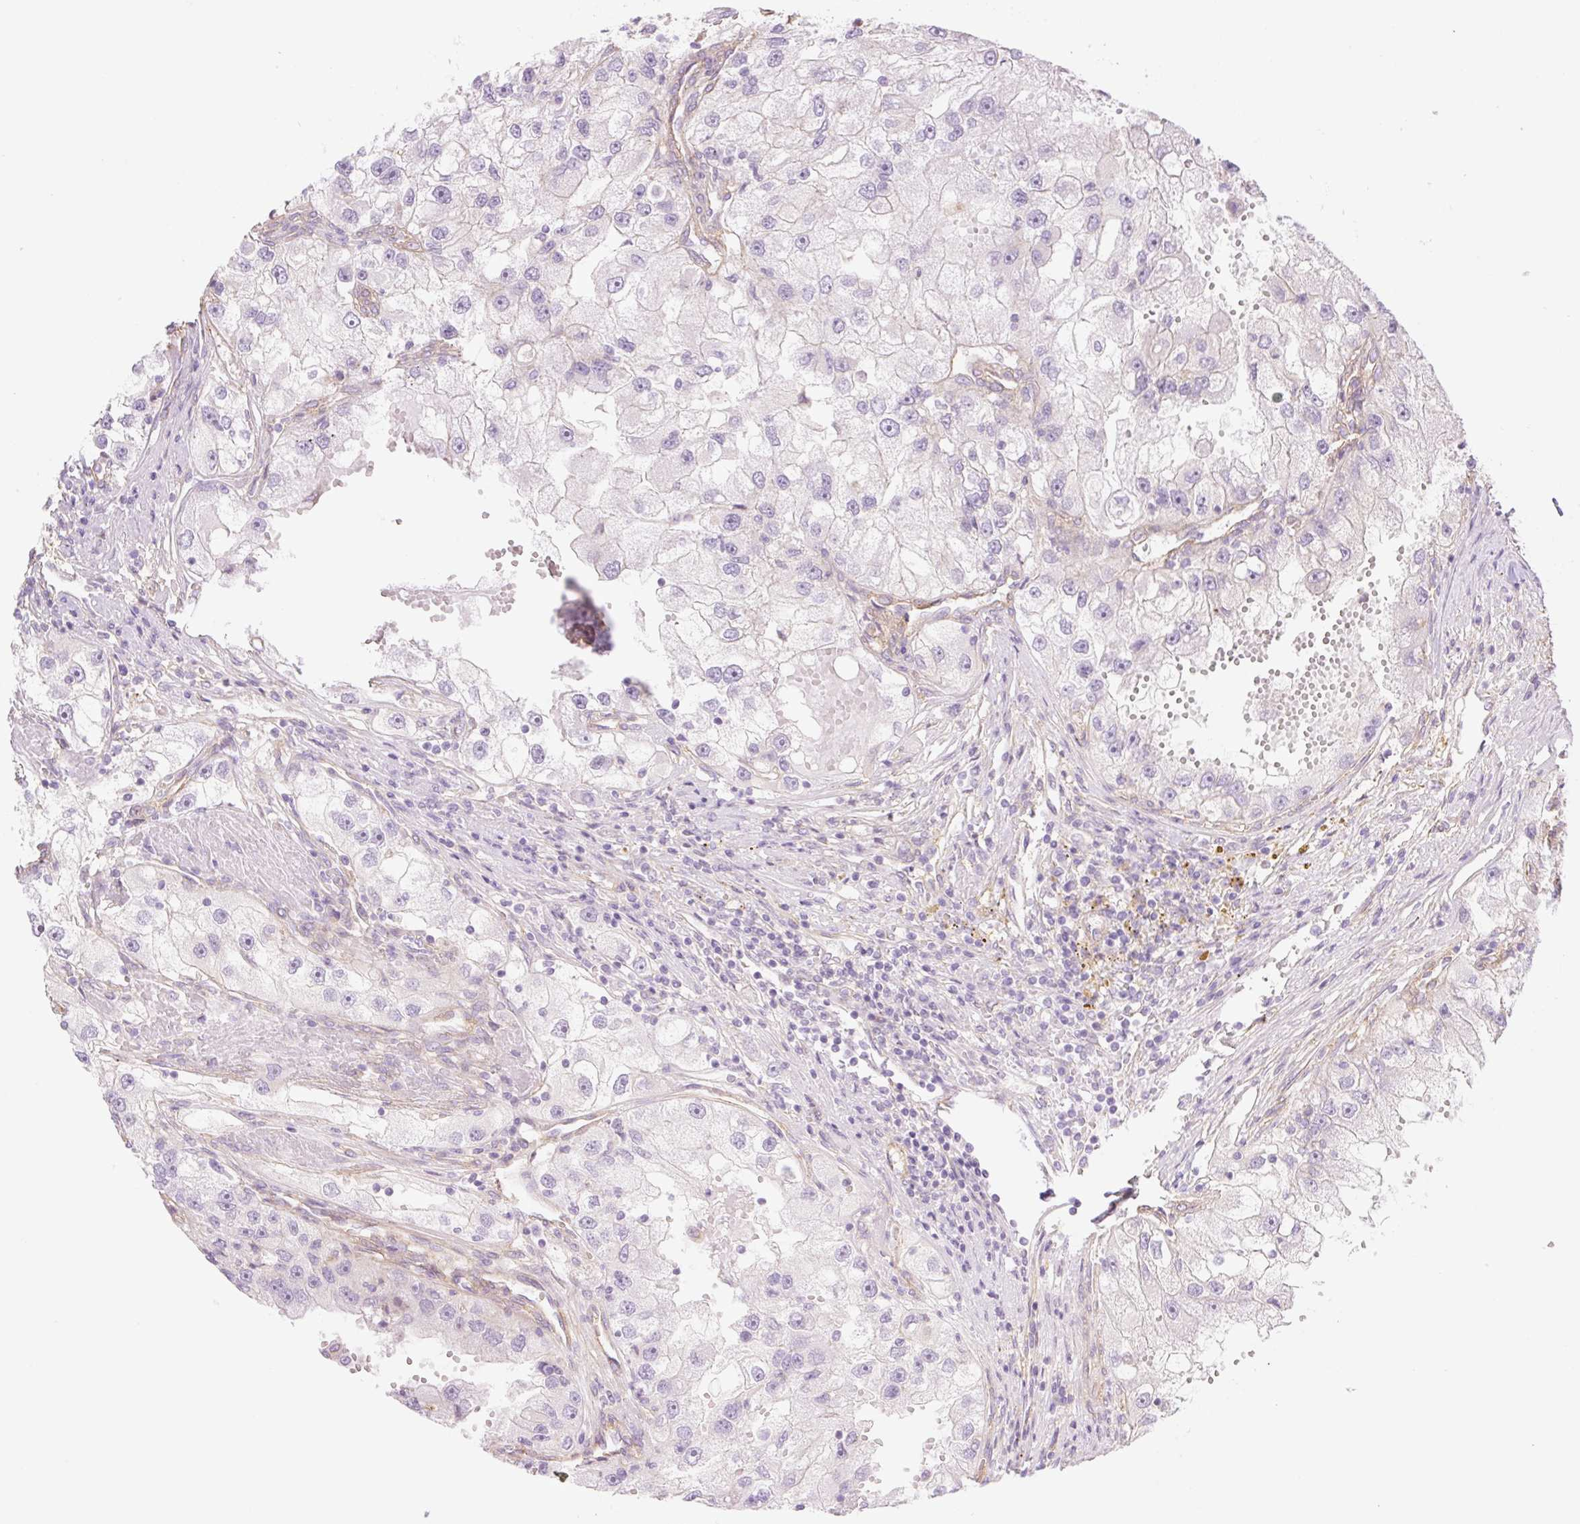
{"staining": {"intensity": "negative", "quantity": "none", "location": "none"}, "tissue": "renal cancer", "cell_type": "Tumor cells", "image_type": "cancer", "snomed": [{"axis": "morphology", "description": "Adenocarcinoma, NOS"}, {"axis": "topography", "description": "Kidney"}], "caption": "This is a photomicrograph of immunohistochemistry staining of renal cancer, which shows no positivity in tumor cells.", "gene": "NLRP5", "patient": {"sex": "male", "age": 63}}